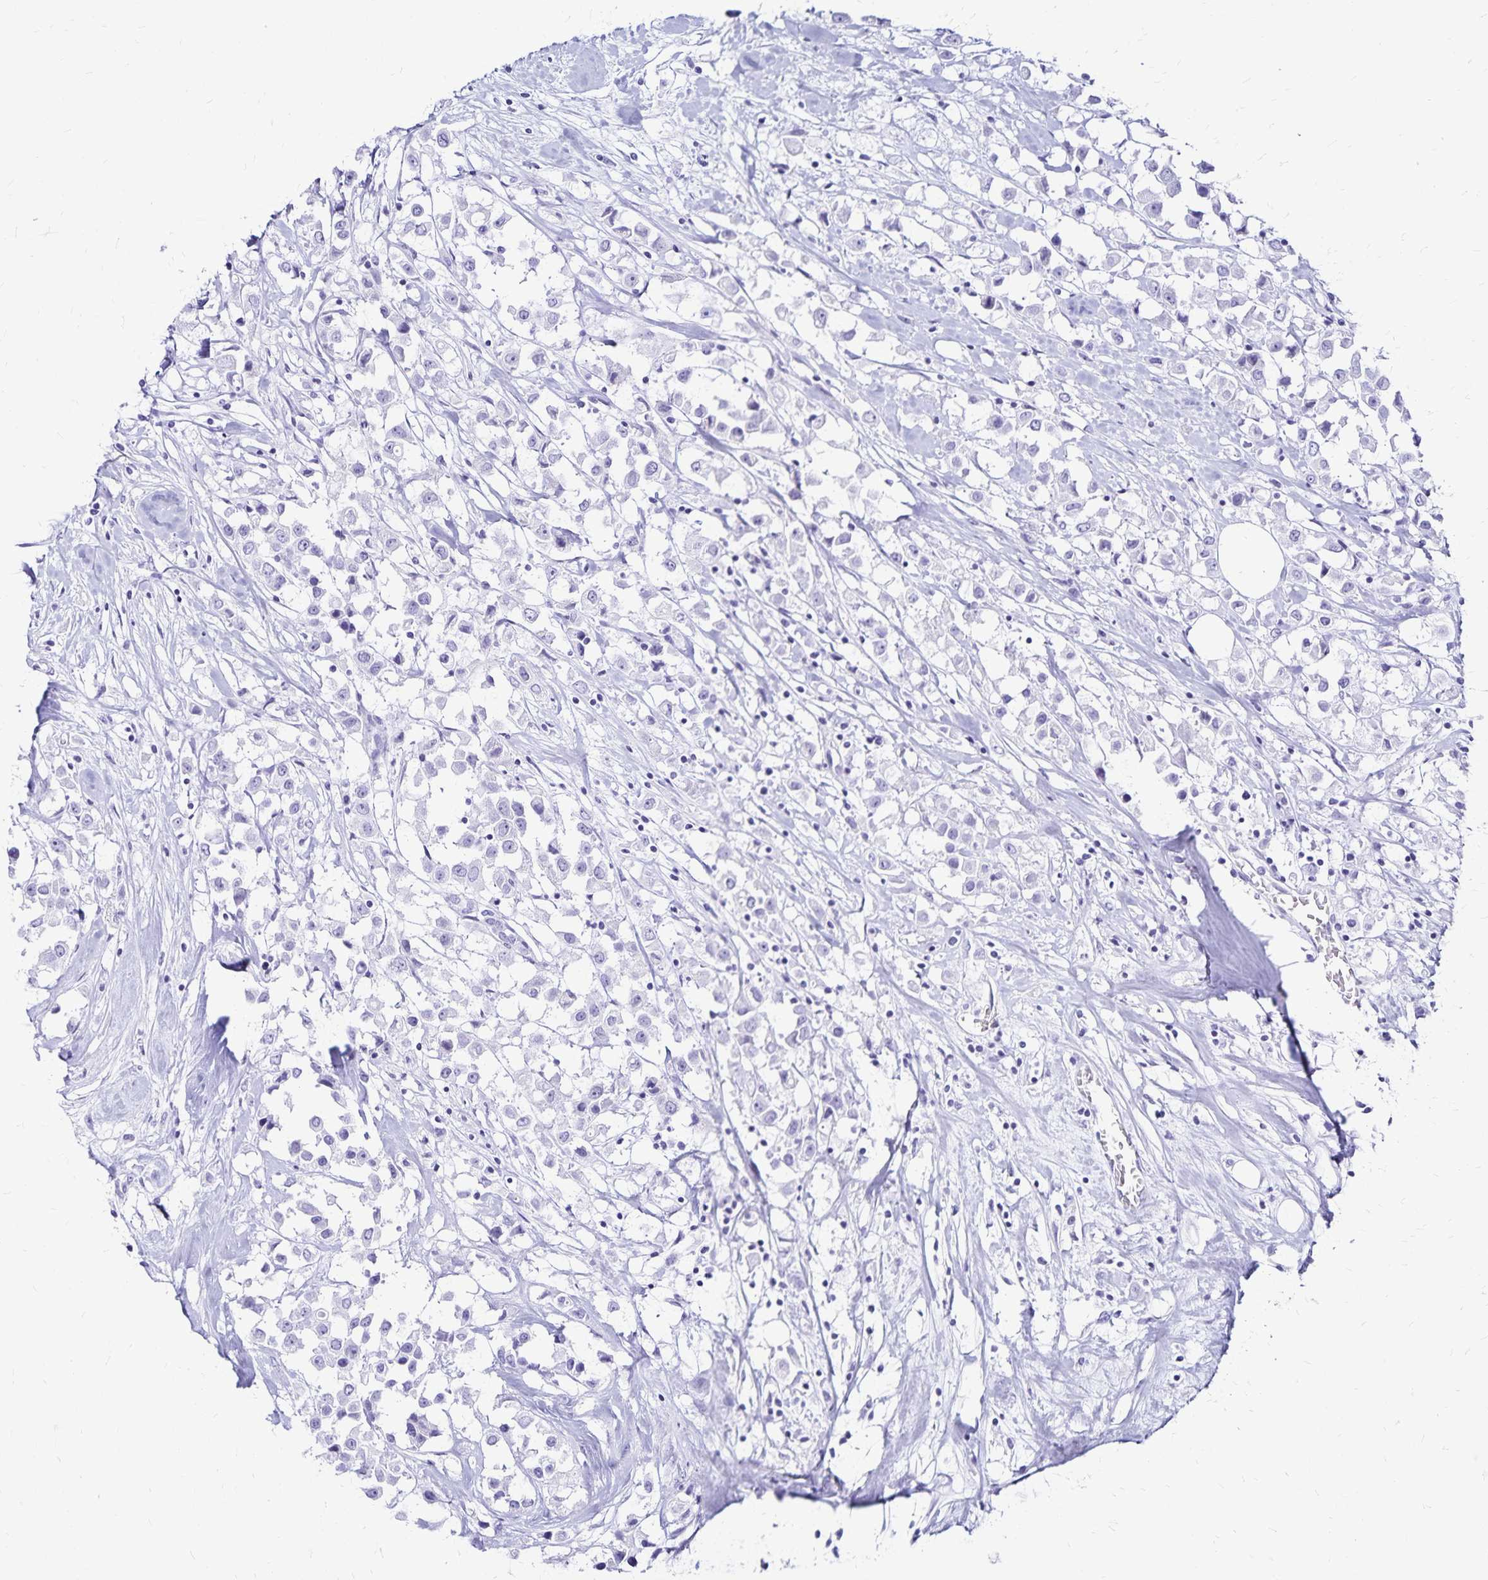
{"staining": {"intensity": "negative", "quantity": "none", "location": "none"}, "tissue": "breast cancer", "cell_type": "Tumor cells", "image_type": "cancer", "snomed": [{"axis": "morphology", "description": "Duct carcinoma"}, {"axis": "topography", "description": "Breast"}], "caption": "Immunohistochemistry (IHC) of human breast cancer (infiltrating ductal carcinoma) demonstrates no staining in tumor cells.", "gene": "LIN28B", "patient": {"sex": "female", "age": 61}}